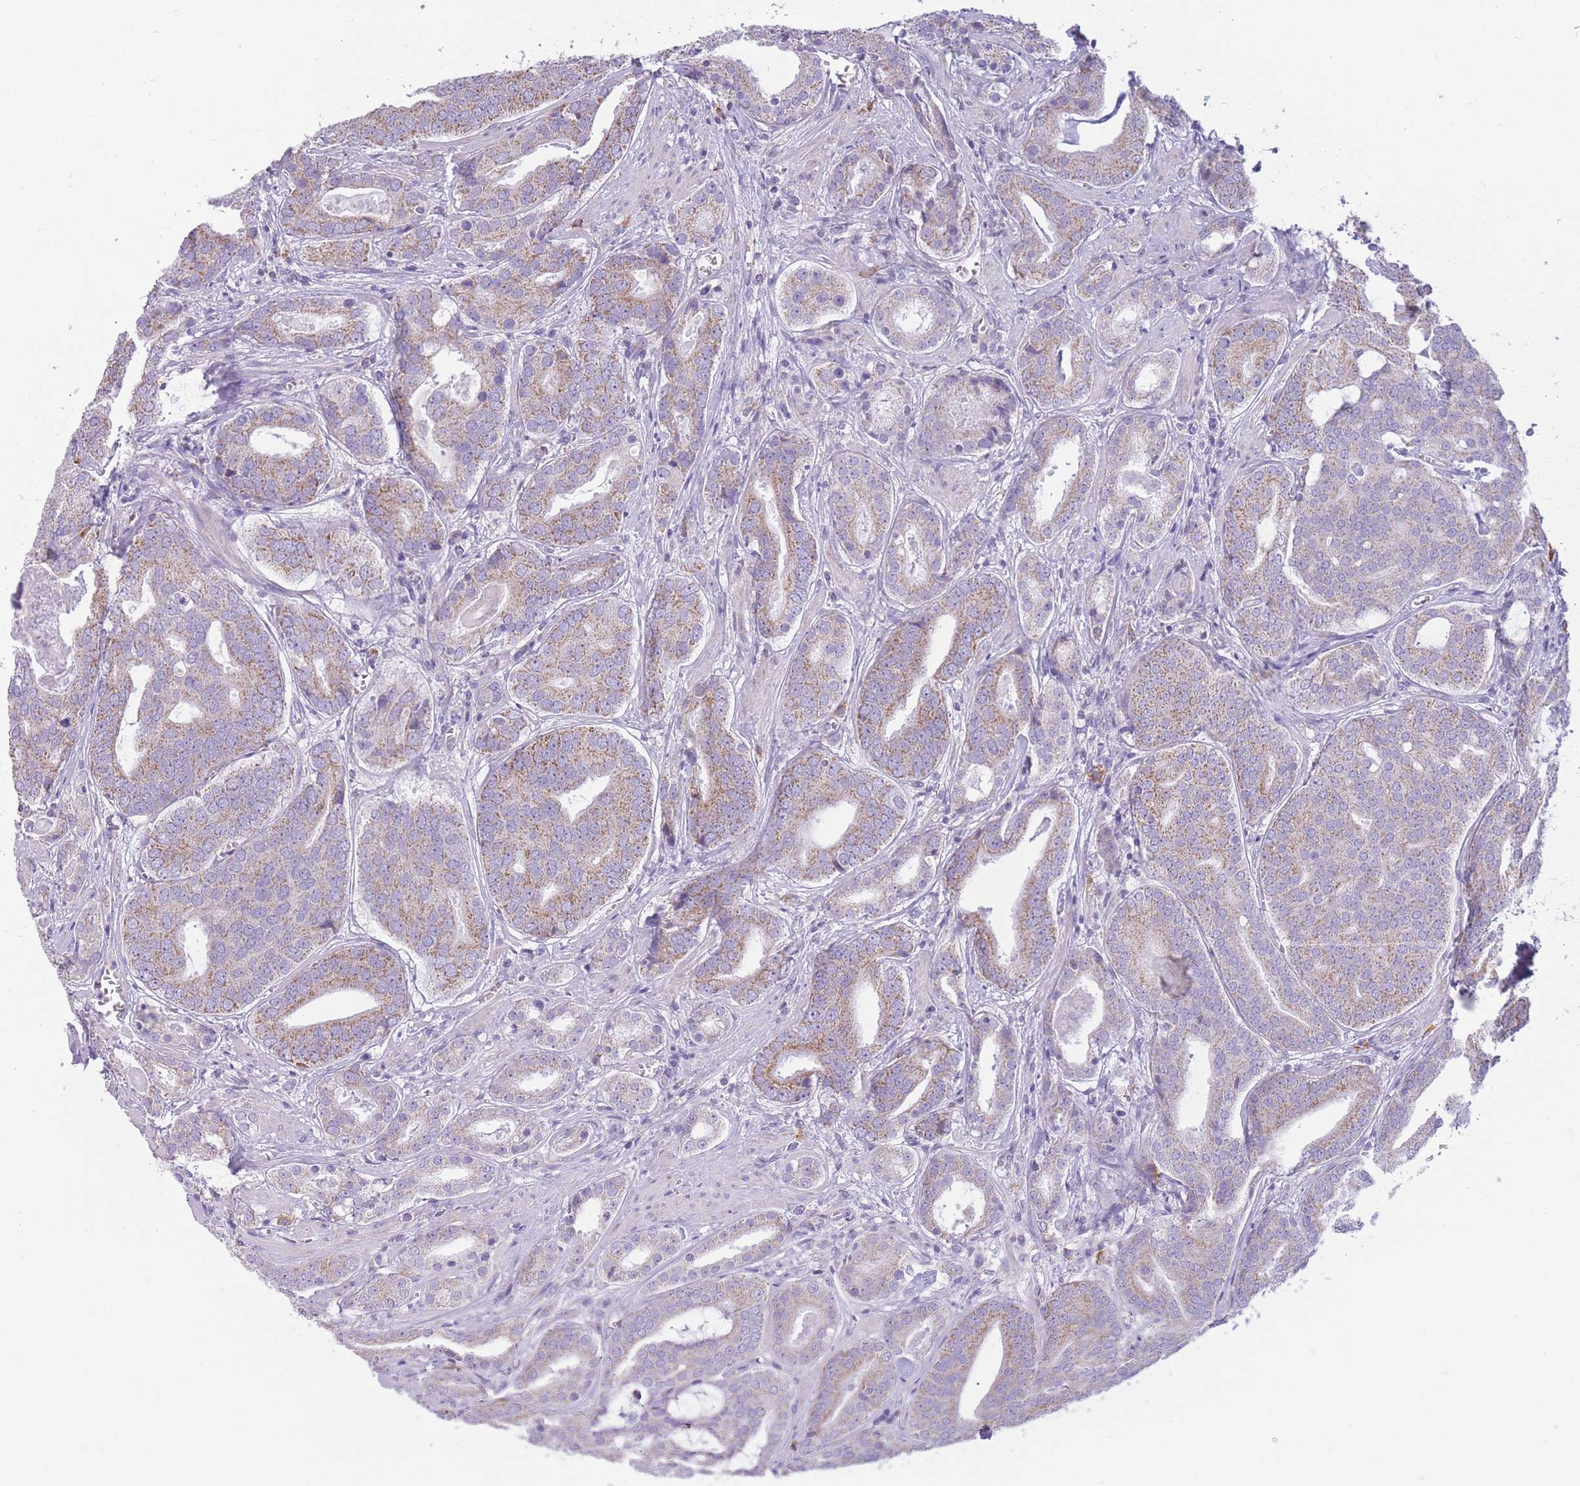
{"staining": {"intensity": "weak", "quantity": "25%-75%", "location": "cytoplasmic/membranous"}, "tissue": "prostate cancer", "cell_type": "Tumor cells", "image_type": "cancer", "snomed": [{"axis": "morphology", "description": "Adenocarcinoma, High grade"}, {"axis": "topography", "description": "Prostate"}], "caption": "Protein staining of high-grade adenocarcinoma (prostate) tissue shows weak cytoplasmic/membranous expression in about 25%-75% of tumor cells. (DAB IHC with brightfield microscopy, high magnification).", "gene": "PDHA1", "patient": {"sex": "male", "age": 55}}